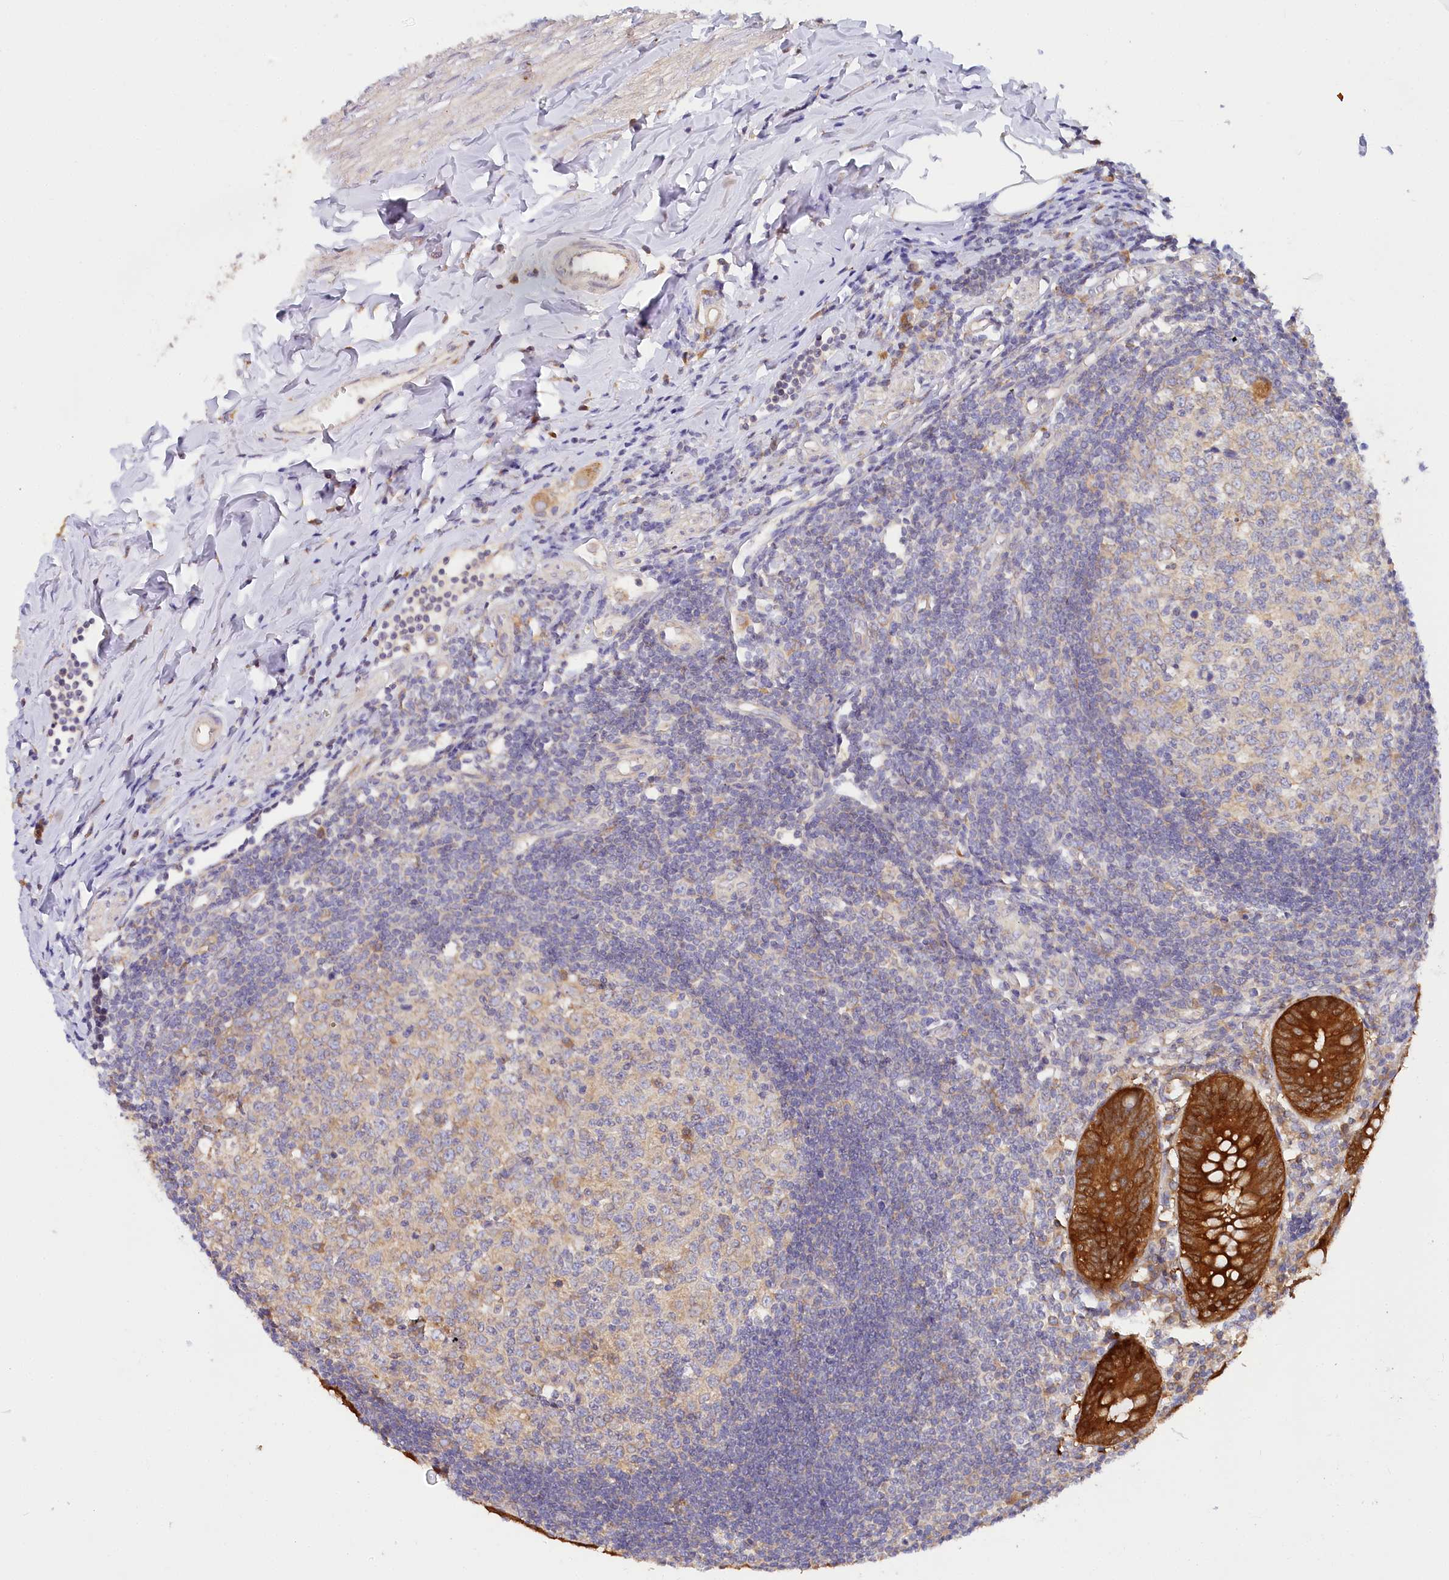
{"staining": {"intensity": "strong", "quantity": ">75%", "location": "cytoplasmic/membranous"}, "tissue": "appendix", "cell_type": "Glandular cells", "image_type": "normal", "snomed": [{"axis": "morphology", "description": "Normal tissue, NOS"}, {"axis": "topography", "description": "Appendix"}], "caption": "Immunohistochemistry of unremarkable human appendix displays high levels of strong cytoplasmic/membranous positivity in approximately >75% of glandular cells.", "gene": "PAIP2", "patient": {"sex": "female", "age": 54}}